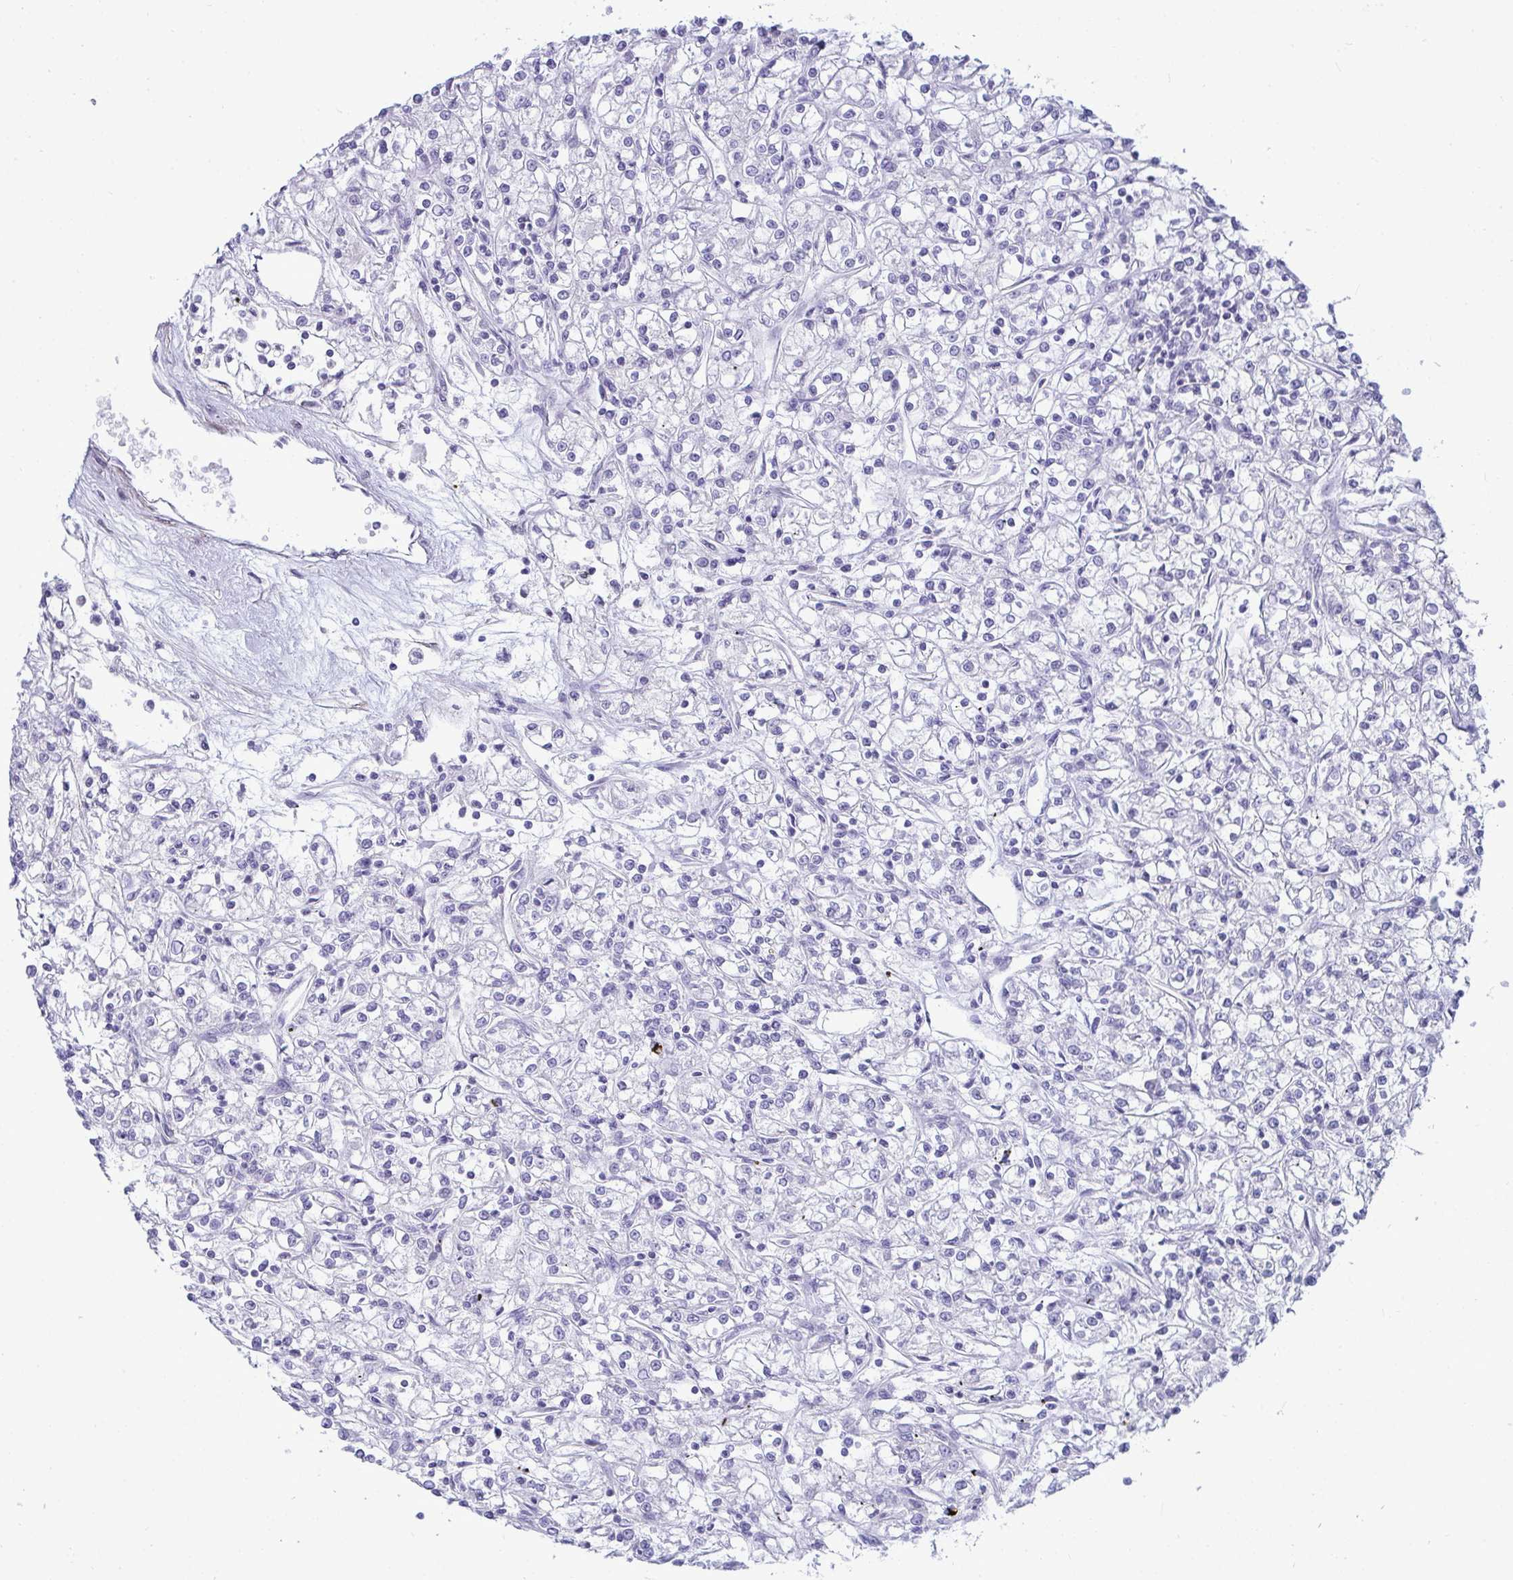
{"staining": {"intensity": "negative", "quantity": "none", "location": "none"}, "tissue": "renal cancer", "cell_type": "Tumor cells", "image_type": "cancer", "snomed": [{"axis": "morphology", "description": "Adenocarcinoma, NOS"}, {"axis": "topography", "description": "Kidney"}], "caption": "This is an immunohistochemistry micrograph of human adenocarcinoma (renal). There is no positivity in tumor cells.", "gene": "HSPB6", "patient": {"sex": "female", "age": 59}}